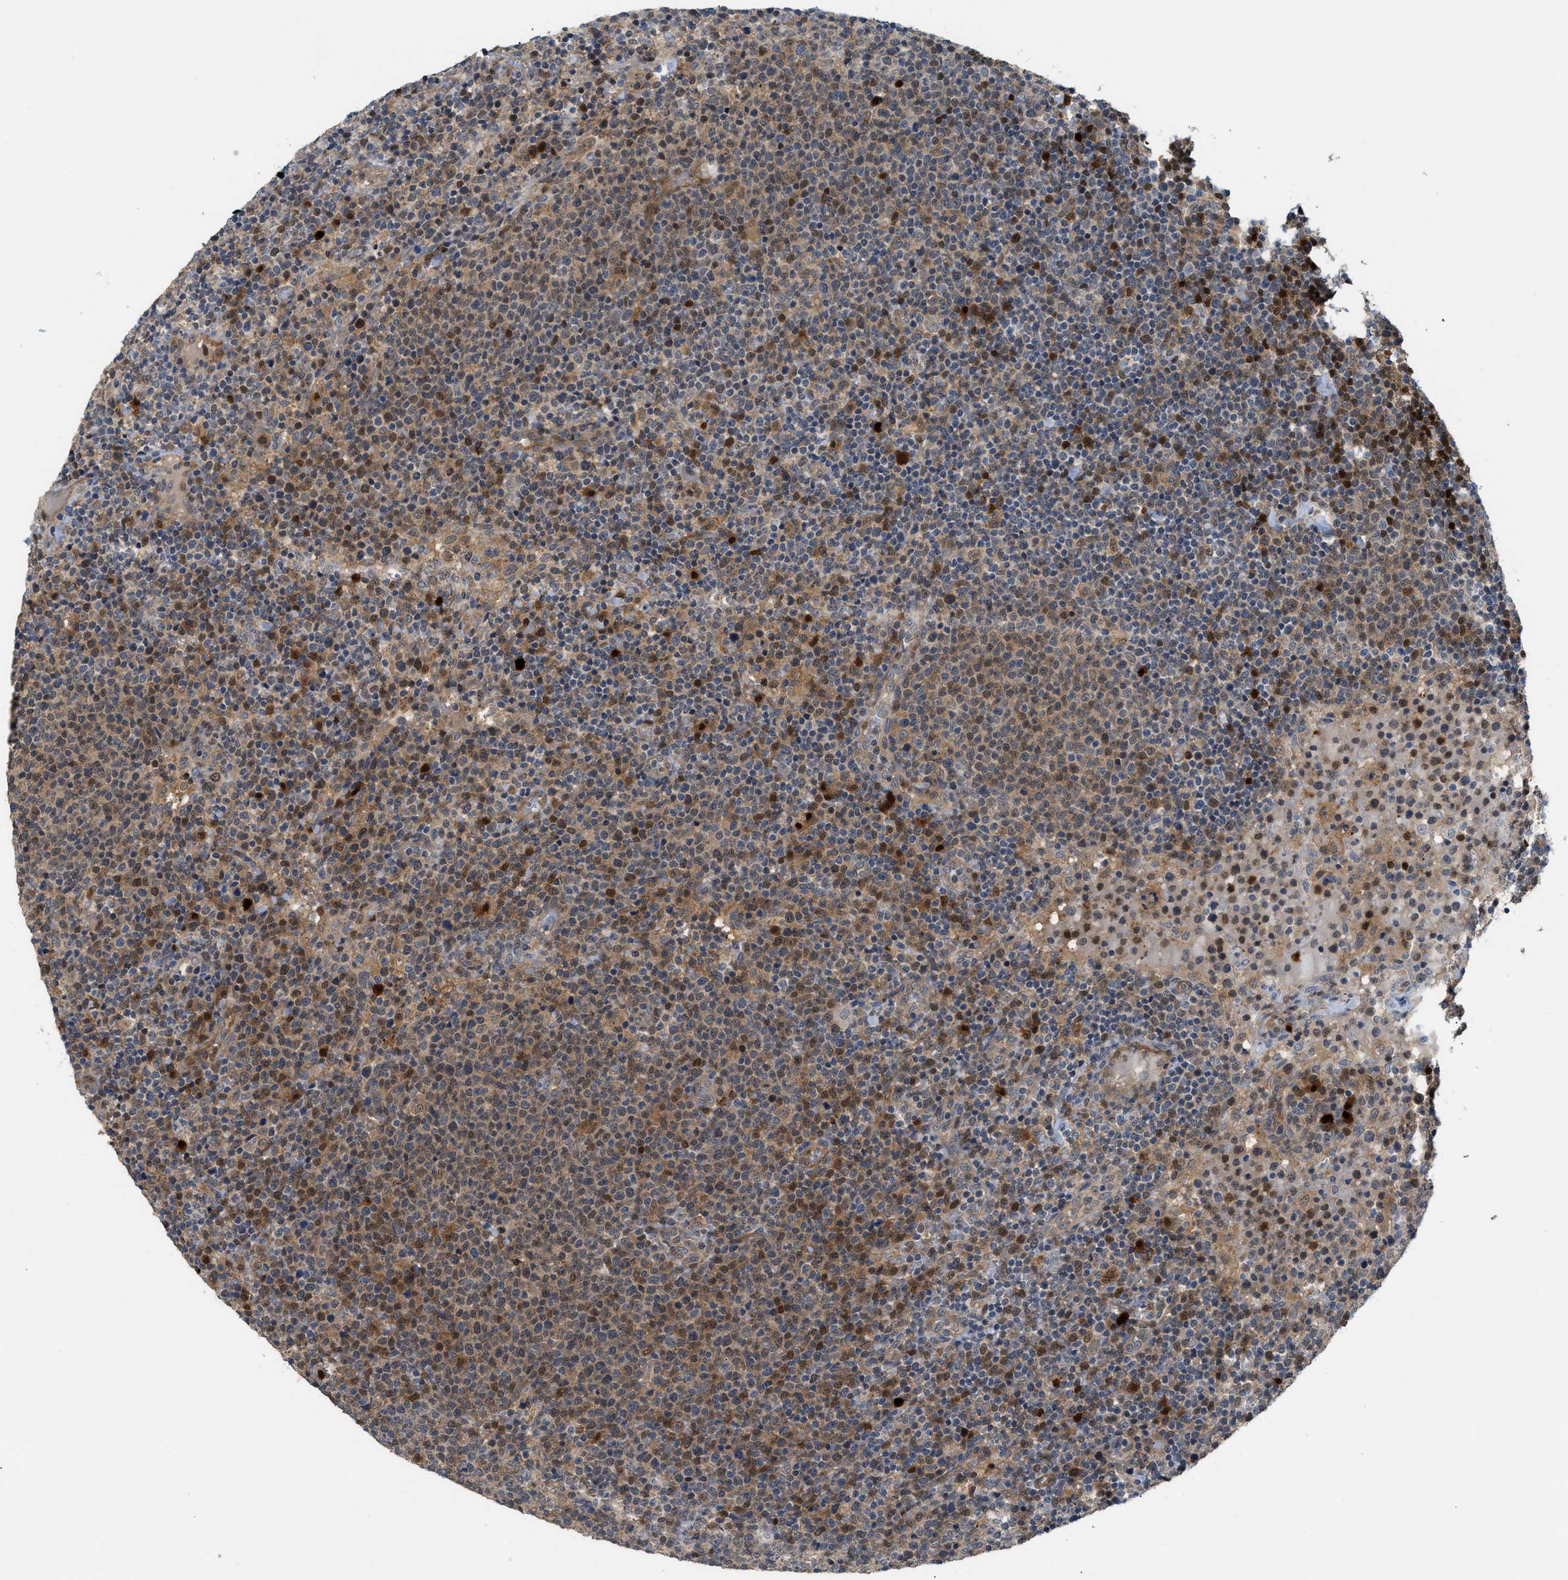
{"staining": {"intensity": "moderate", "quantity": "<25%", "location": "cytoplasmic/membranous,nuclear"}, "tissue": "lymphoma", "cell_type": "Tumor cells", "image_type": "cancer", "snomed": [{"axis": "morphology", "description": "Malignant lymphoma, non-Hodgkin's type, High grade"}, {"axis": "topography", "description": "Lymph node"}], "caption": "The image exhibits a brown stain indicating the presence of a protein in the cytoplasmic/membranous and nuclear of tumor cells in malignant lymphoma, non-Hodgkin's type (high-grade).", "gene": "TRAK2", "patient": {"sex": "male", "age": 61}}